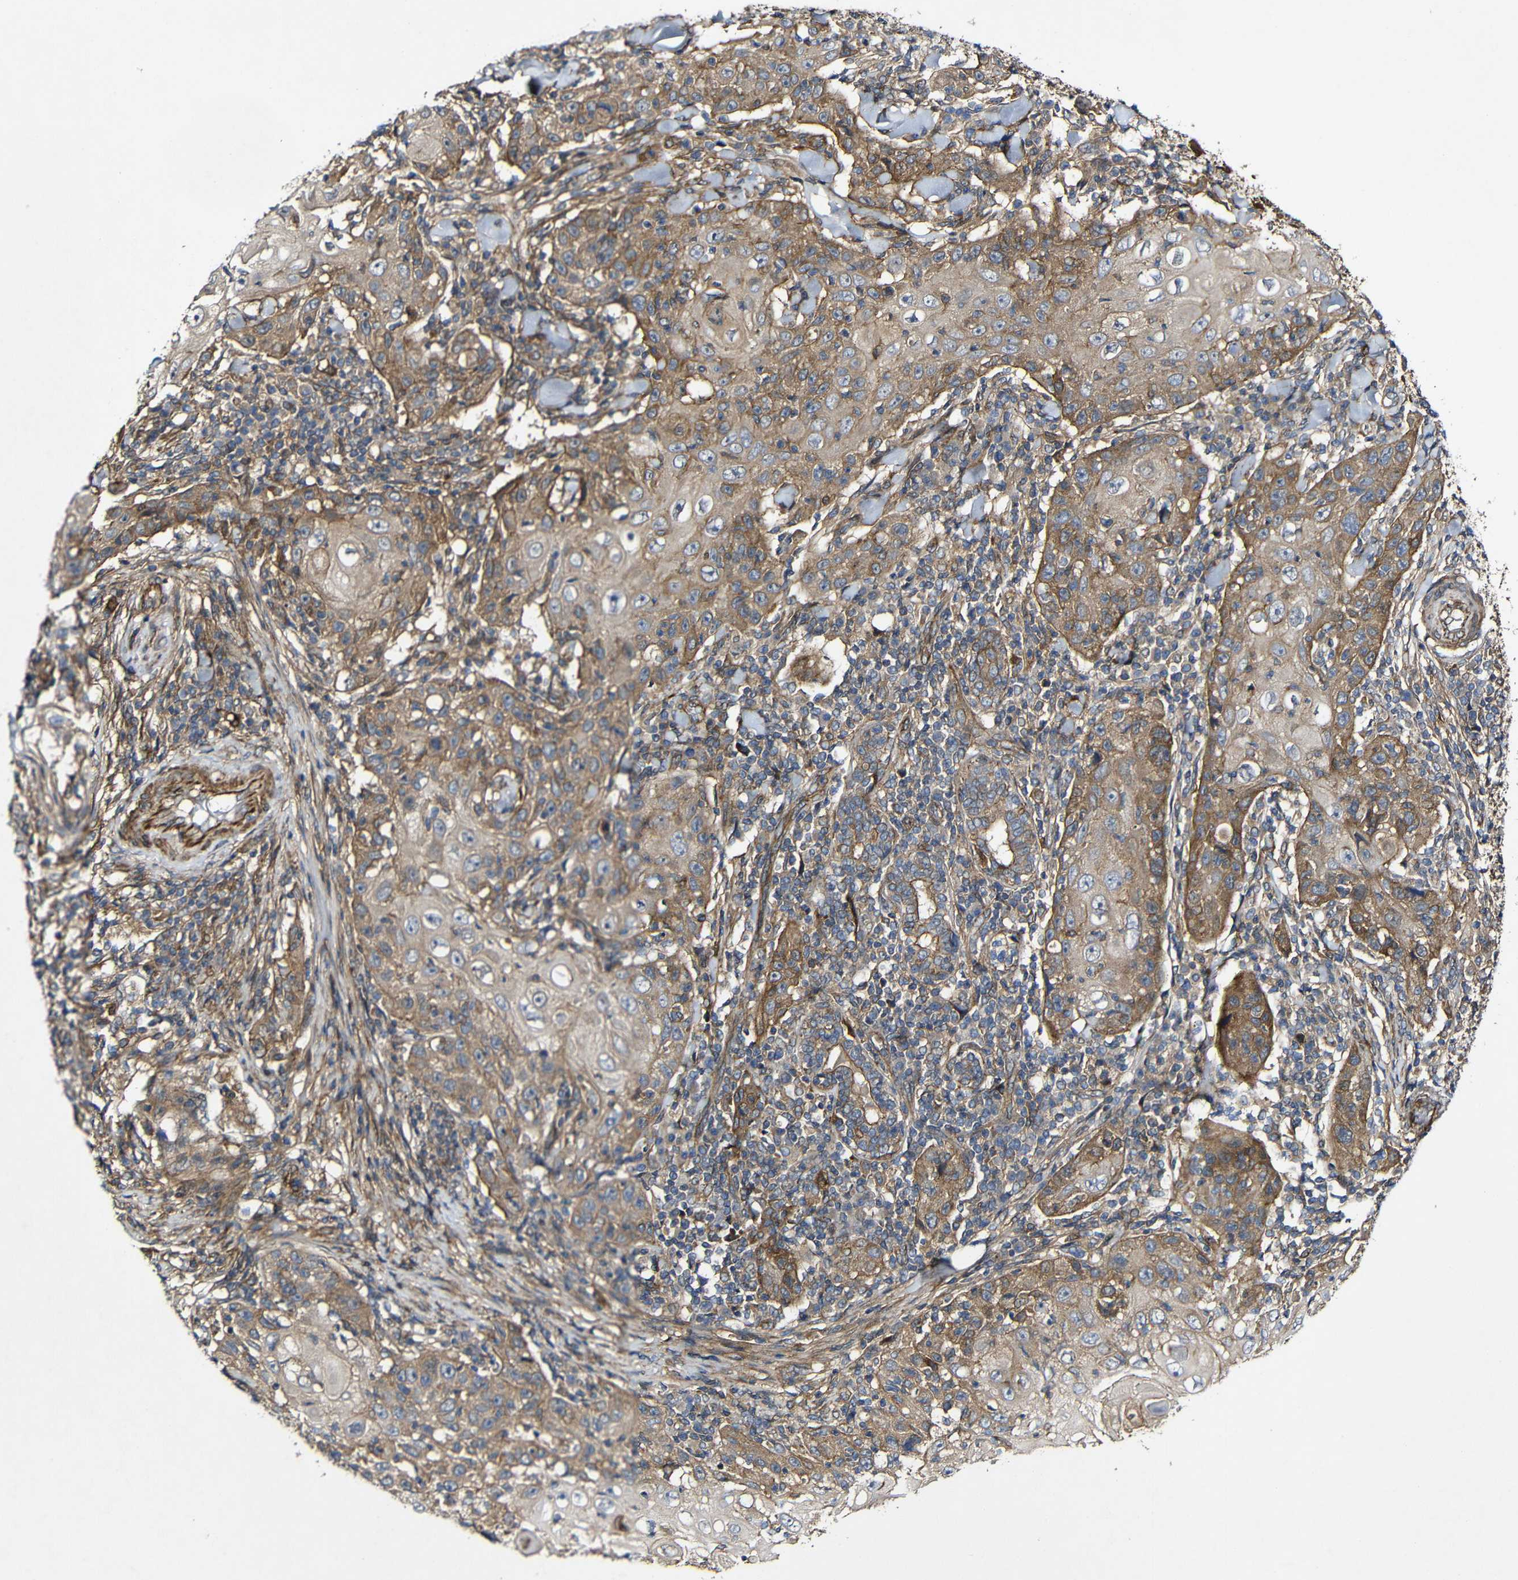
{"staining": {"intensity": "moderate", "quantity": ">75%", "location": "cytoplasmic/membranous"}, "tissue": "skin cancer", "cell_type": "Tumor cells", "image_type": "cancer", "snomed": [{"axis": "morphology", "description": "Squamous cell carcinoma, NOS"}, {"axis": "topography", "description": "Skin"}], "caption": "Immunohistochemistry (IHC) of human squamous cell carcinoma (skin) displays medium levels of moderate cytoplasmic/membranous staining in about >75% of tumor cells.", "gene": "GSDME", "patient": {"sex": "female", "age": 88}}